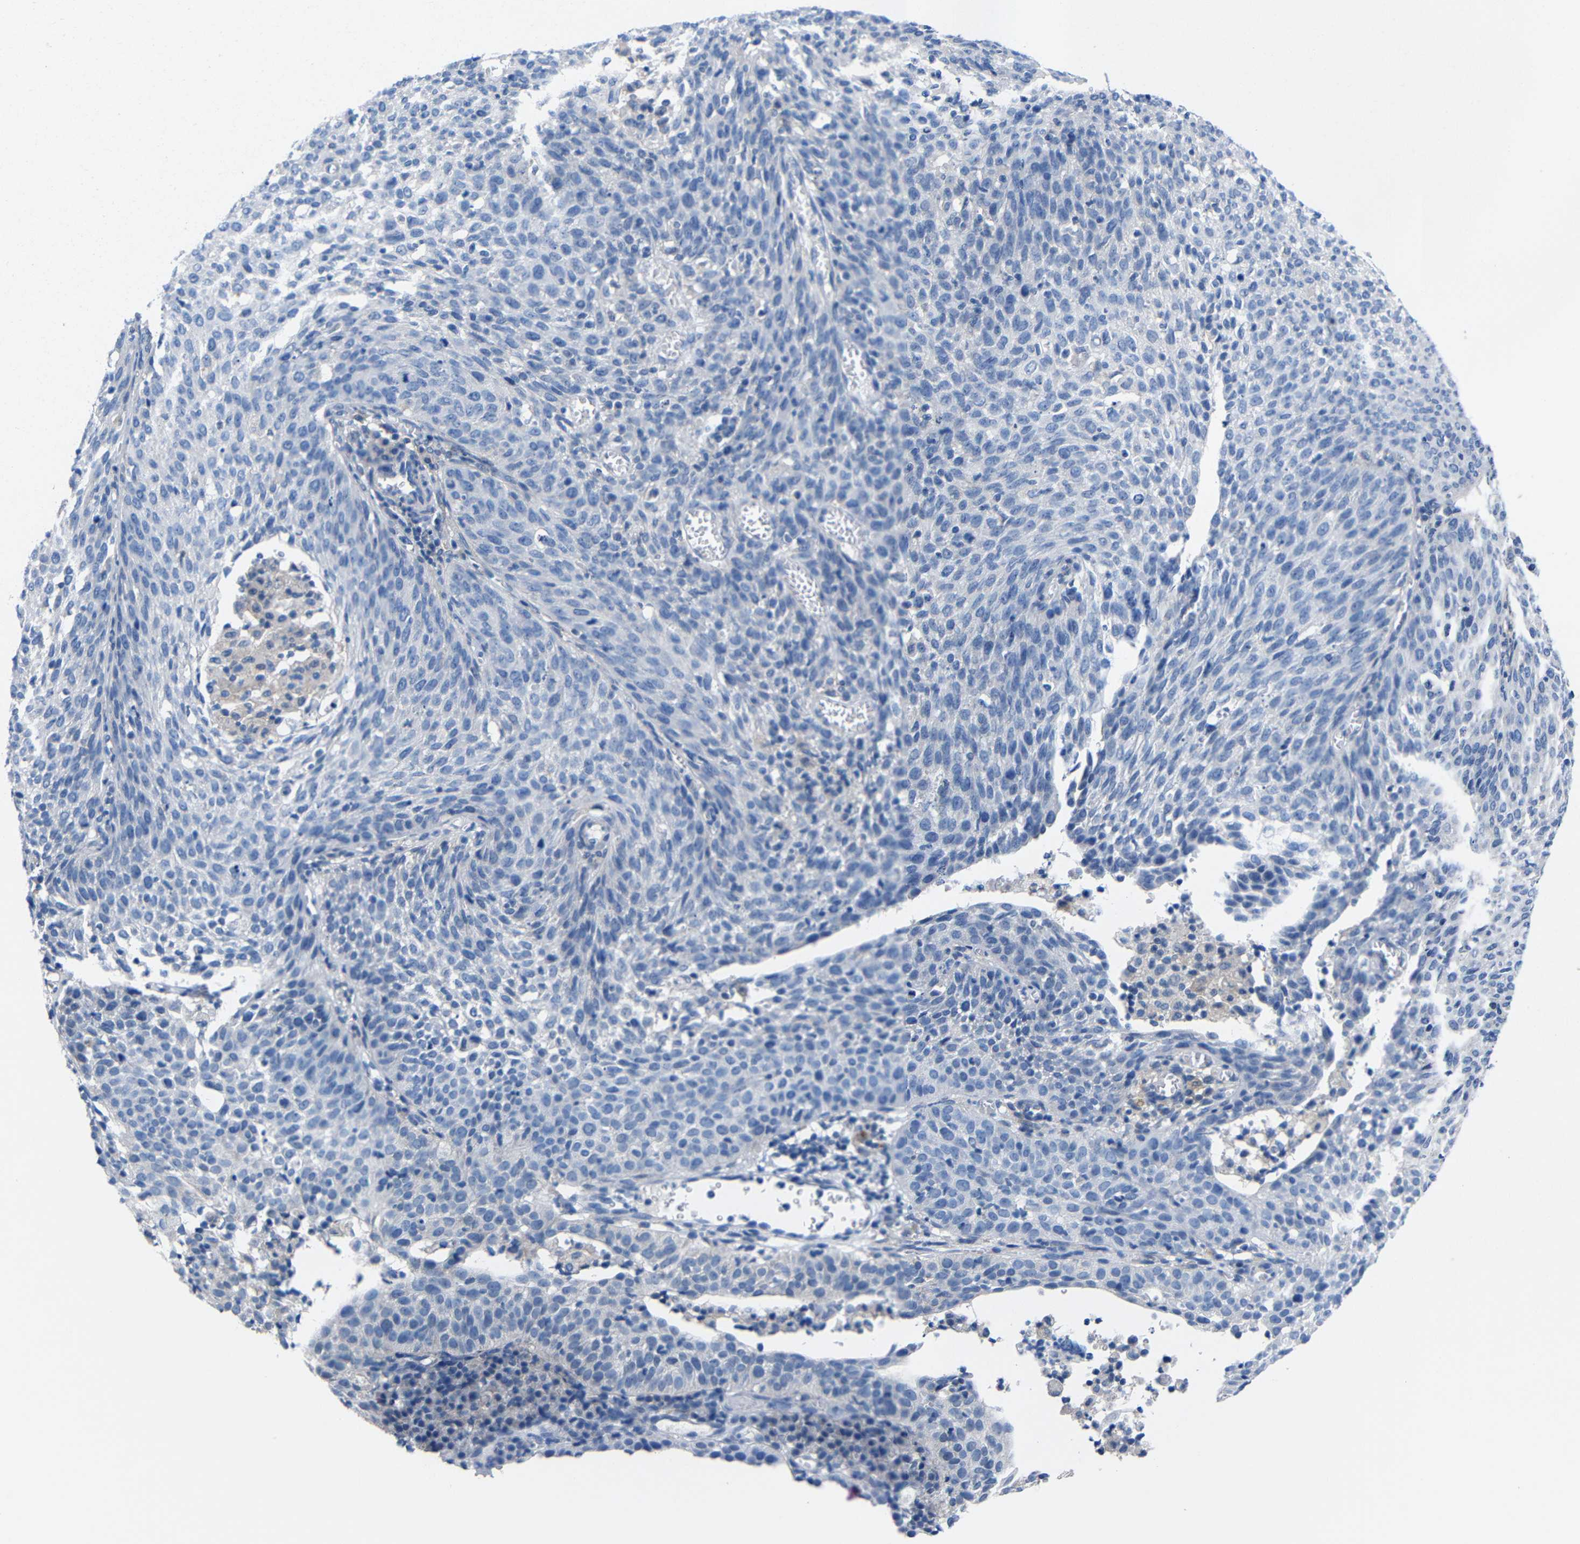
{"staining": {"intensity": "negative", "quantity": "none", "location": "none"}, "tissue": "cervical cancer", "cell_type": "Tumor cells", "image_type": "cancer", "snomed": [{"axis": "morphology", "description": "Squamous cell carcinoma, NOS"}, {"axis": "topography", "description": "Cervix"}], "caption": "This is a micrograph of immunohistochemistry (IHC) staining of cervical cancer, which shows no expression in tumor cells.", "gene": "PEBP1", "patient": {"sex": "female", "age": 38}}